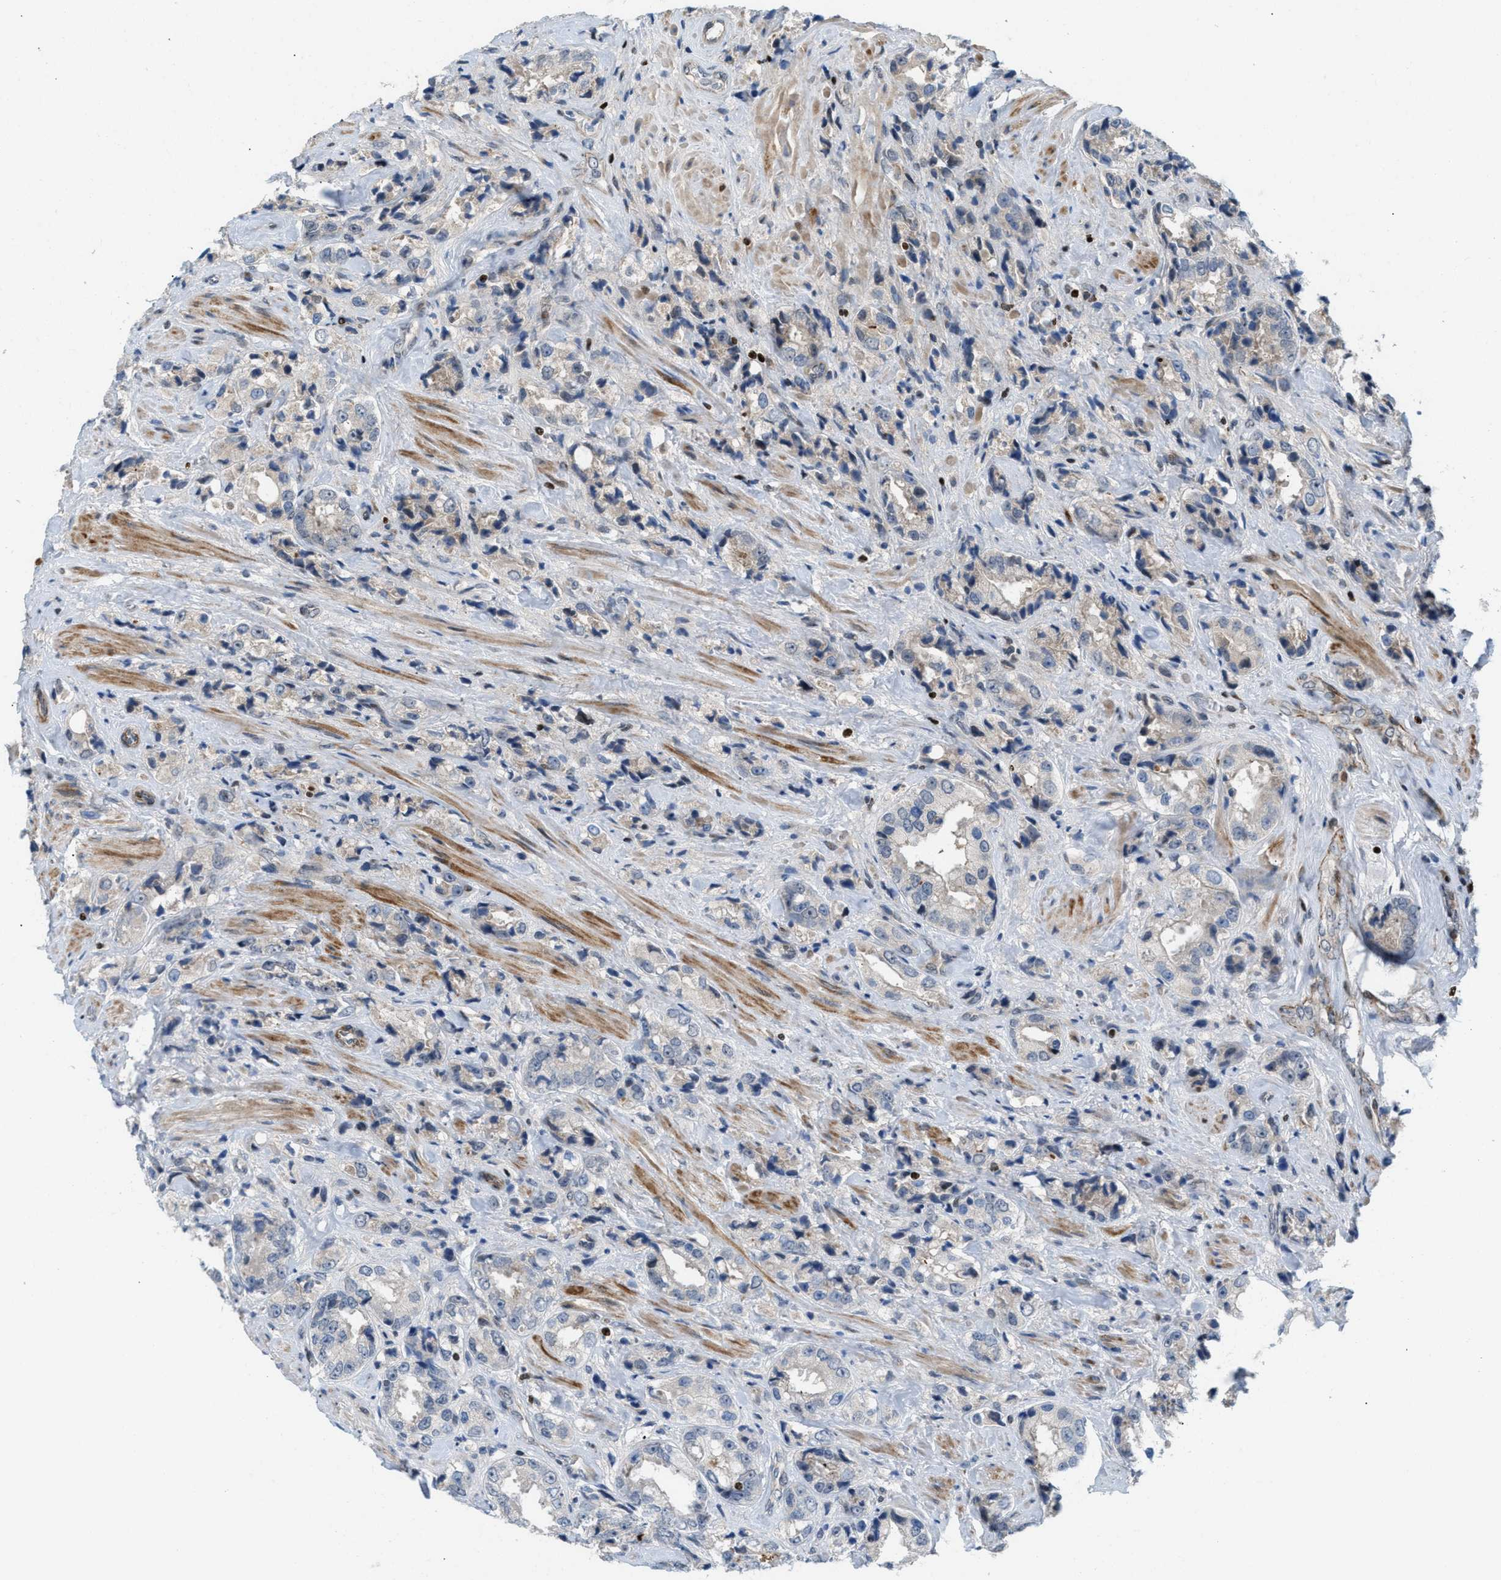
{"staining": {"intensity": "negative", "quantity": "none", "location": "none"}, "tissue": "prostate cancer", "cell_type": "Tumor cells", "image_type": "cancer", "snomed": [{"axis": "morphology", "description": "Adenocarcinoma, High grade"}, {"axis": "topography", "description": "Prostate"}], "caption": "A high-resolution micrograph shows IHC staining of prostate cancer, which demonstrates no significant staining in tumor cells.", "gene": "ZNF276", "patient": {"sex": "male", "age": 61}}